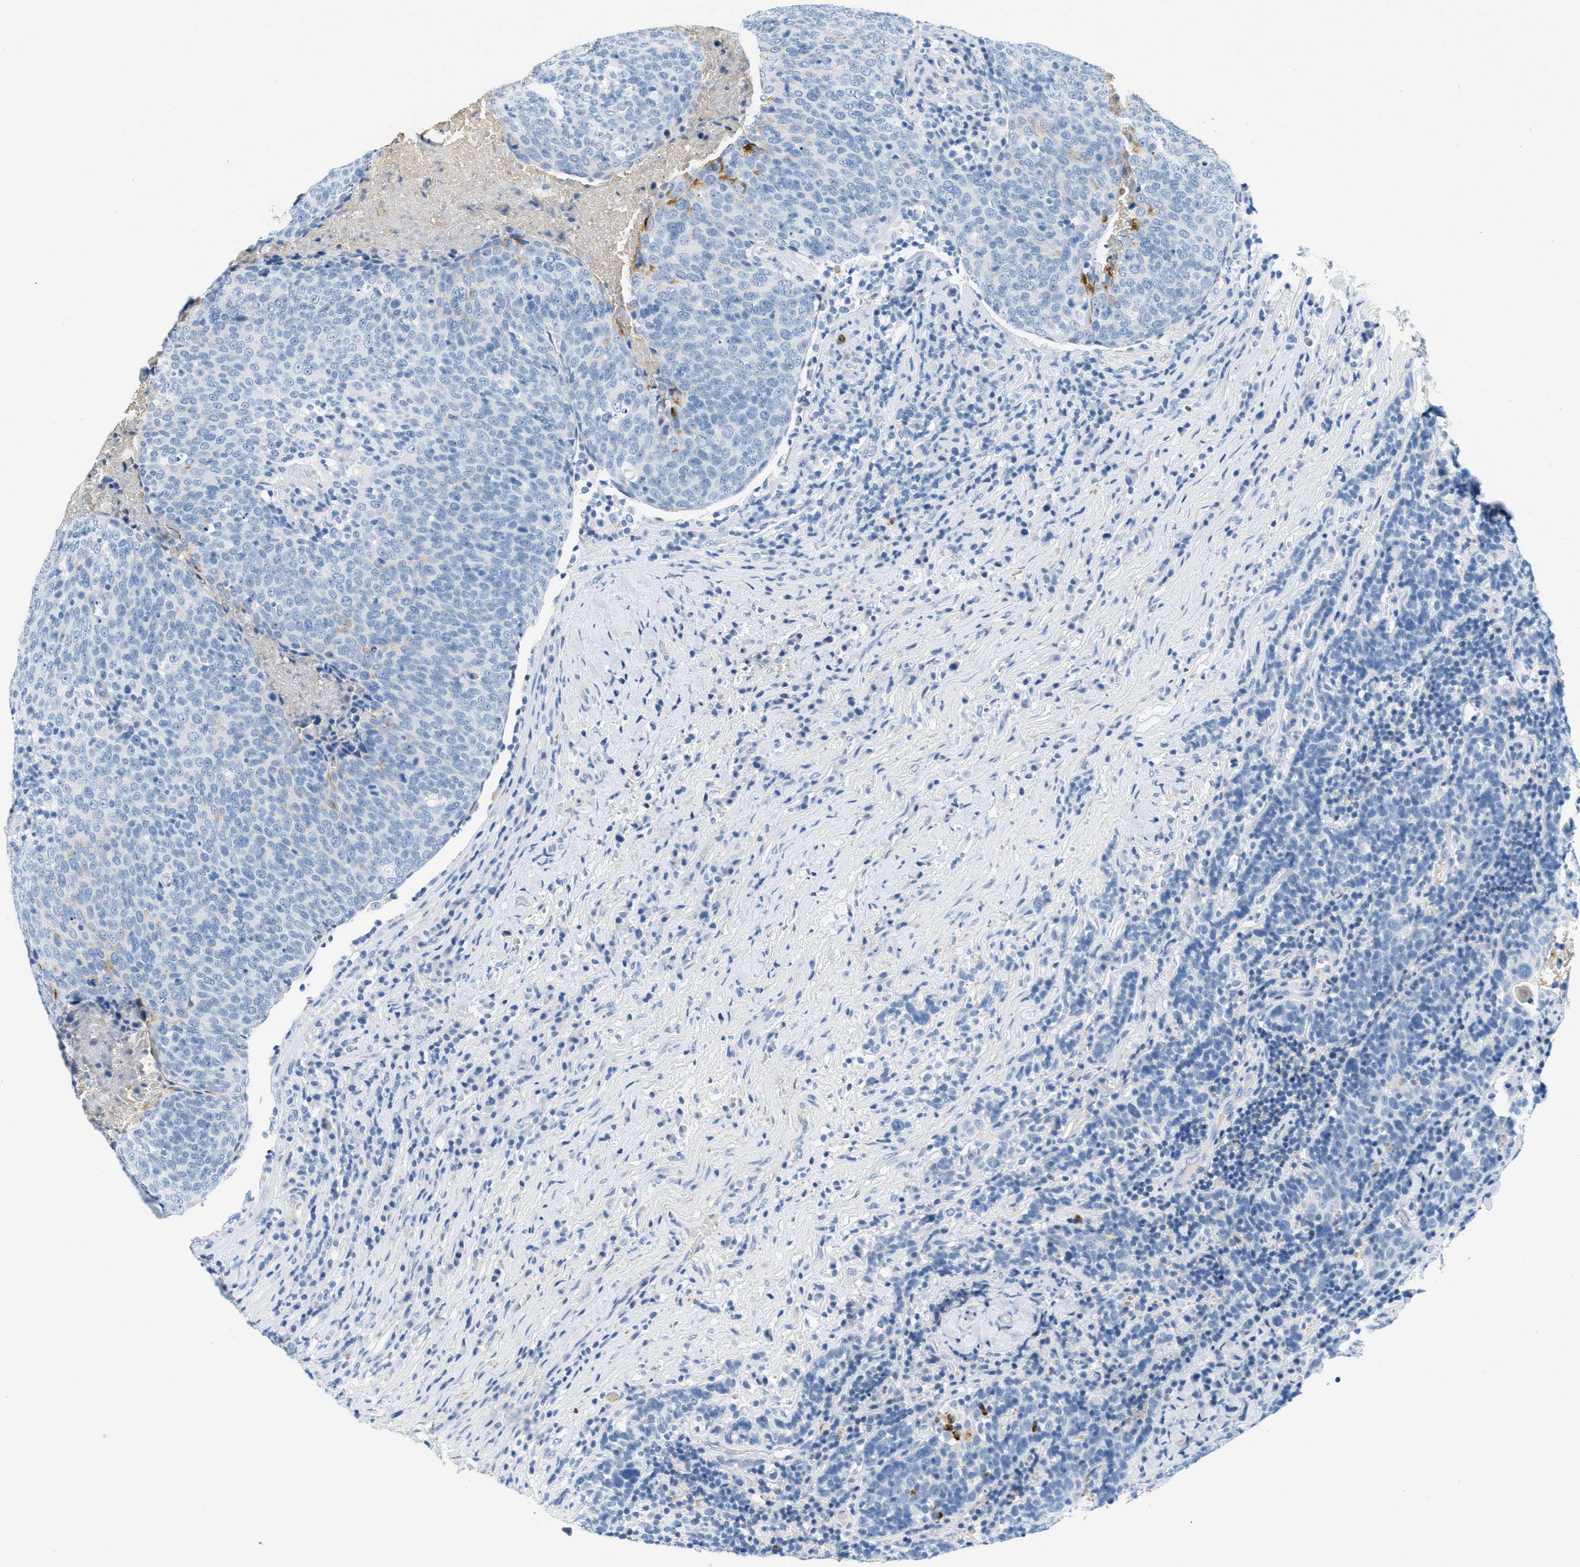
{"staining": {"intensity": "negative", "quantity": "none", "location": "none"}, "tissue": "head and neck cancer", "cell_type": "Tumor cells", "image_type": "cancer", "snomed": [{"axis": "morphology", "description": "Squamous cell carcinoma, NOS"}, {"axis": "morphology", "description": "Squamous cell carcinoma, metastatic, NOS"}, {"axis": "topography", "description": "Lymph node"}, {"axis": "topography", "description": "Head-Neck"}], "caption": "Tumor cells are negative for protein expression in human head and neck squamous cell carcinoma. (DAB immunohistochemistry with hematoxylin counter stain).", "gene": "LCN2", "patient": {"sex": "male", "age": 62}}